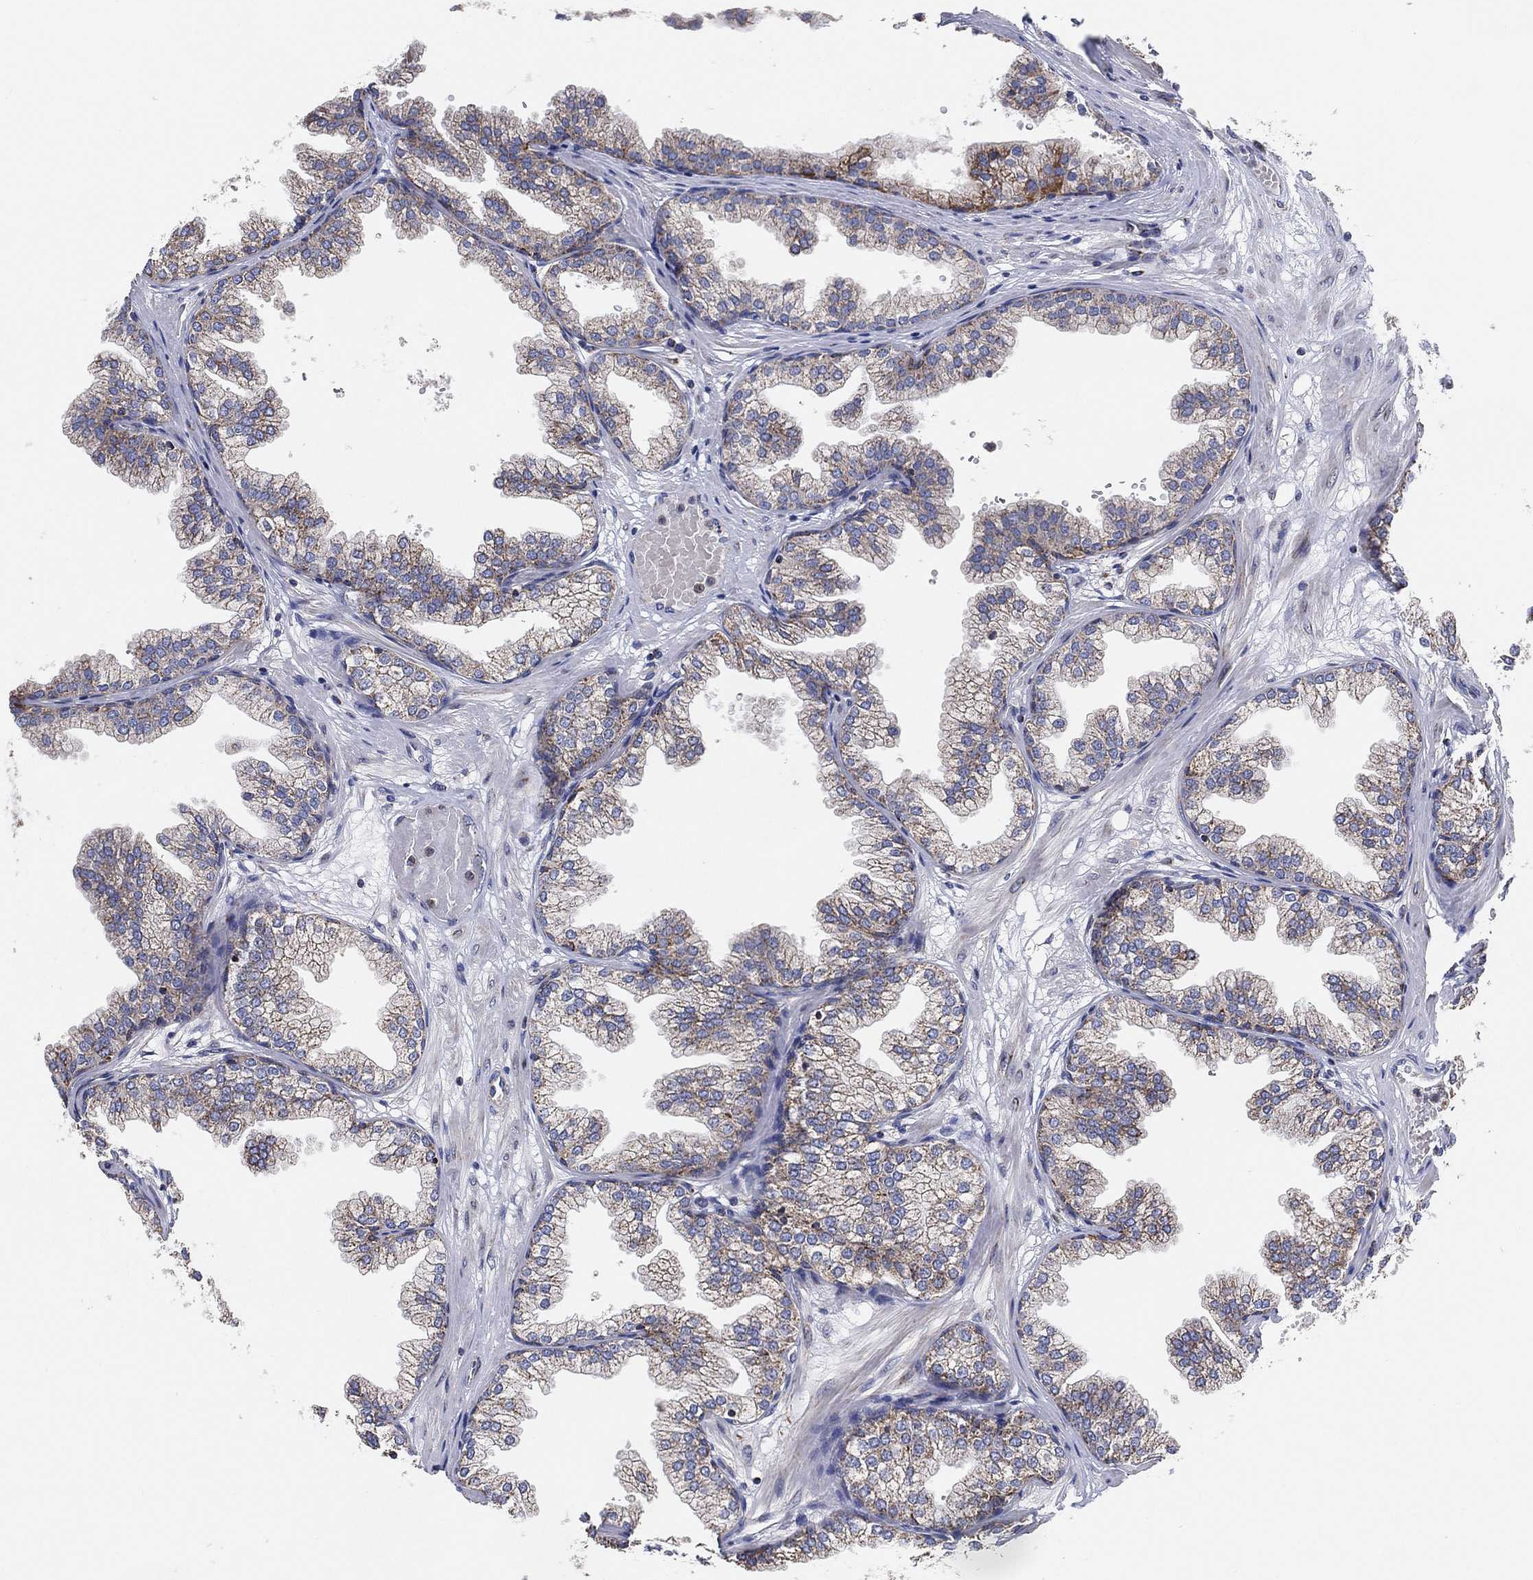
{"staining": {"intensity": "weak", "quantity": "25%-75%", "location": "cytoplasmic/membranous"}, "tissue": "prostate", "cell_type": "Glandular cells", "image_type": "normal", "snomed": [{"axis": "morphology", "description": "Normal tissue, NOS"}, {"axis": "topography", "description": "Prostate"}], "caption": "IHC histopathology image of benign prostate stained for a protein (brown), which exhibits low levels of weak cytoplasmic/membranous staining in approximately 25%-75% of glandular cells.", "gene": "GCAT", "patient": {"sex": "male", "age": 37}}